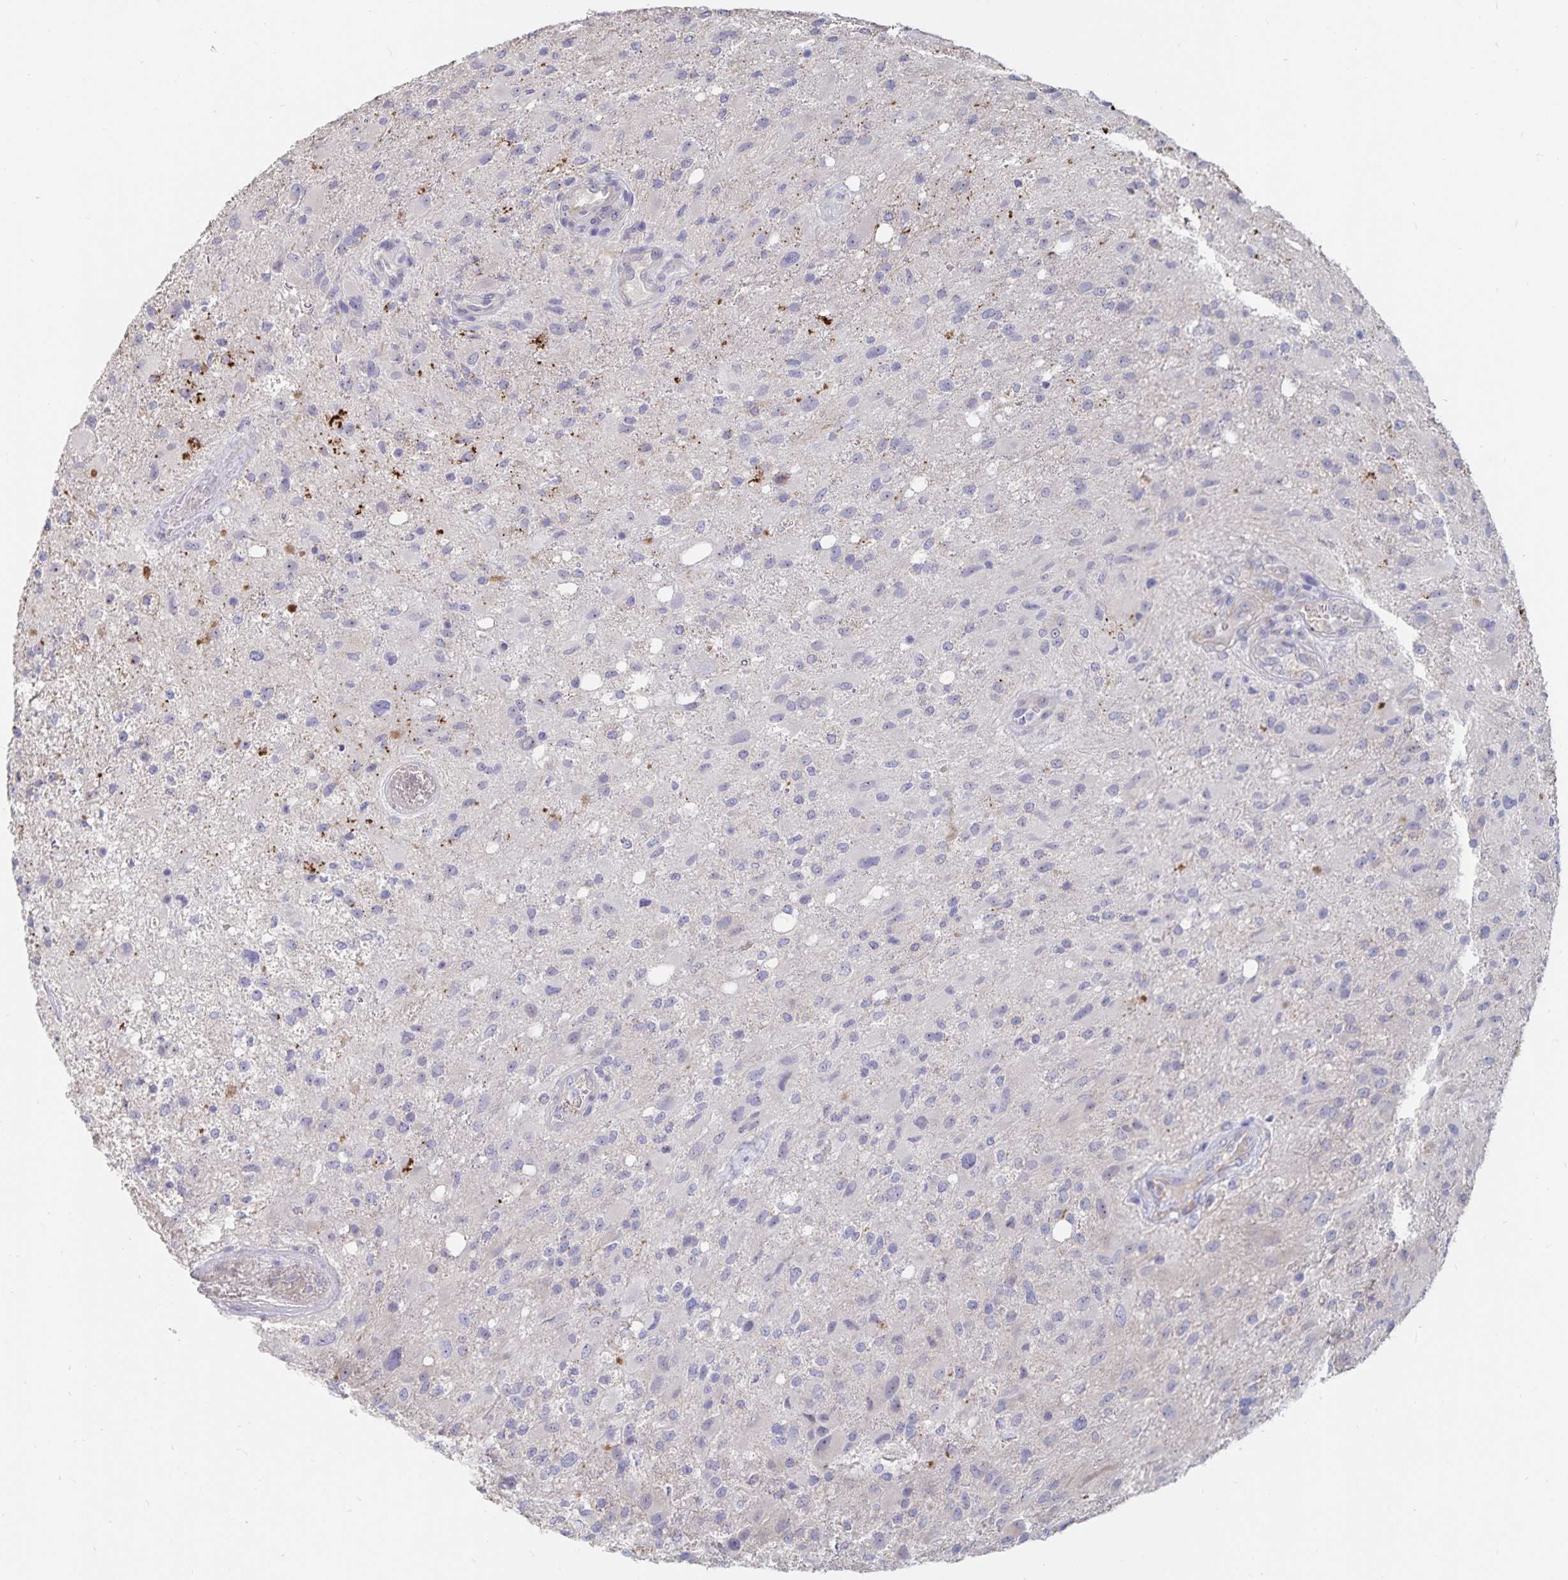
{"staining": {"intensity": "negative", "quantity": "none", "location": "none"}, "tissue": "glioma", "cell_type": "Tumor cells", "image_type": "cancer", "snomed": [{"axis": "morphology", "description": "Glioma, malignant, High grade"}, {"axis": "topography", "description": "Brain"}], "caption": "Immunohistochemical staining of human malignant glioma (high-grade) shows no significant staining in tumor cells. (Stains: DAB immunohistochemistry (IHC) with hematoxylin counter stain, Microscopy: brightfield microscopy at high magnification).", "gene": "SSTR1", "patient": {"sex": "male", "age": 53}}